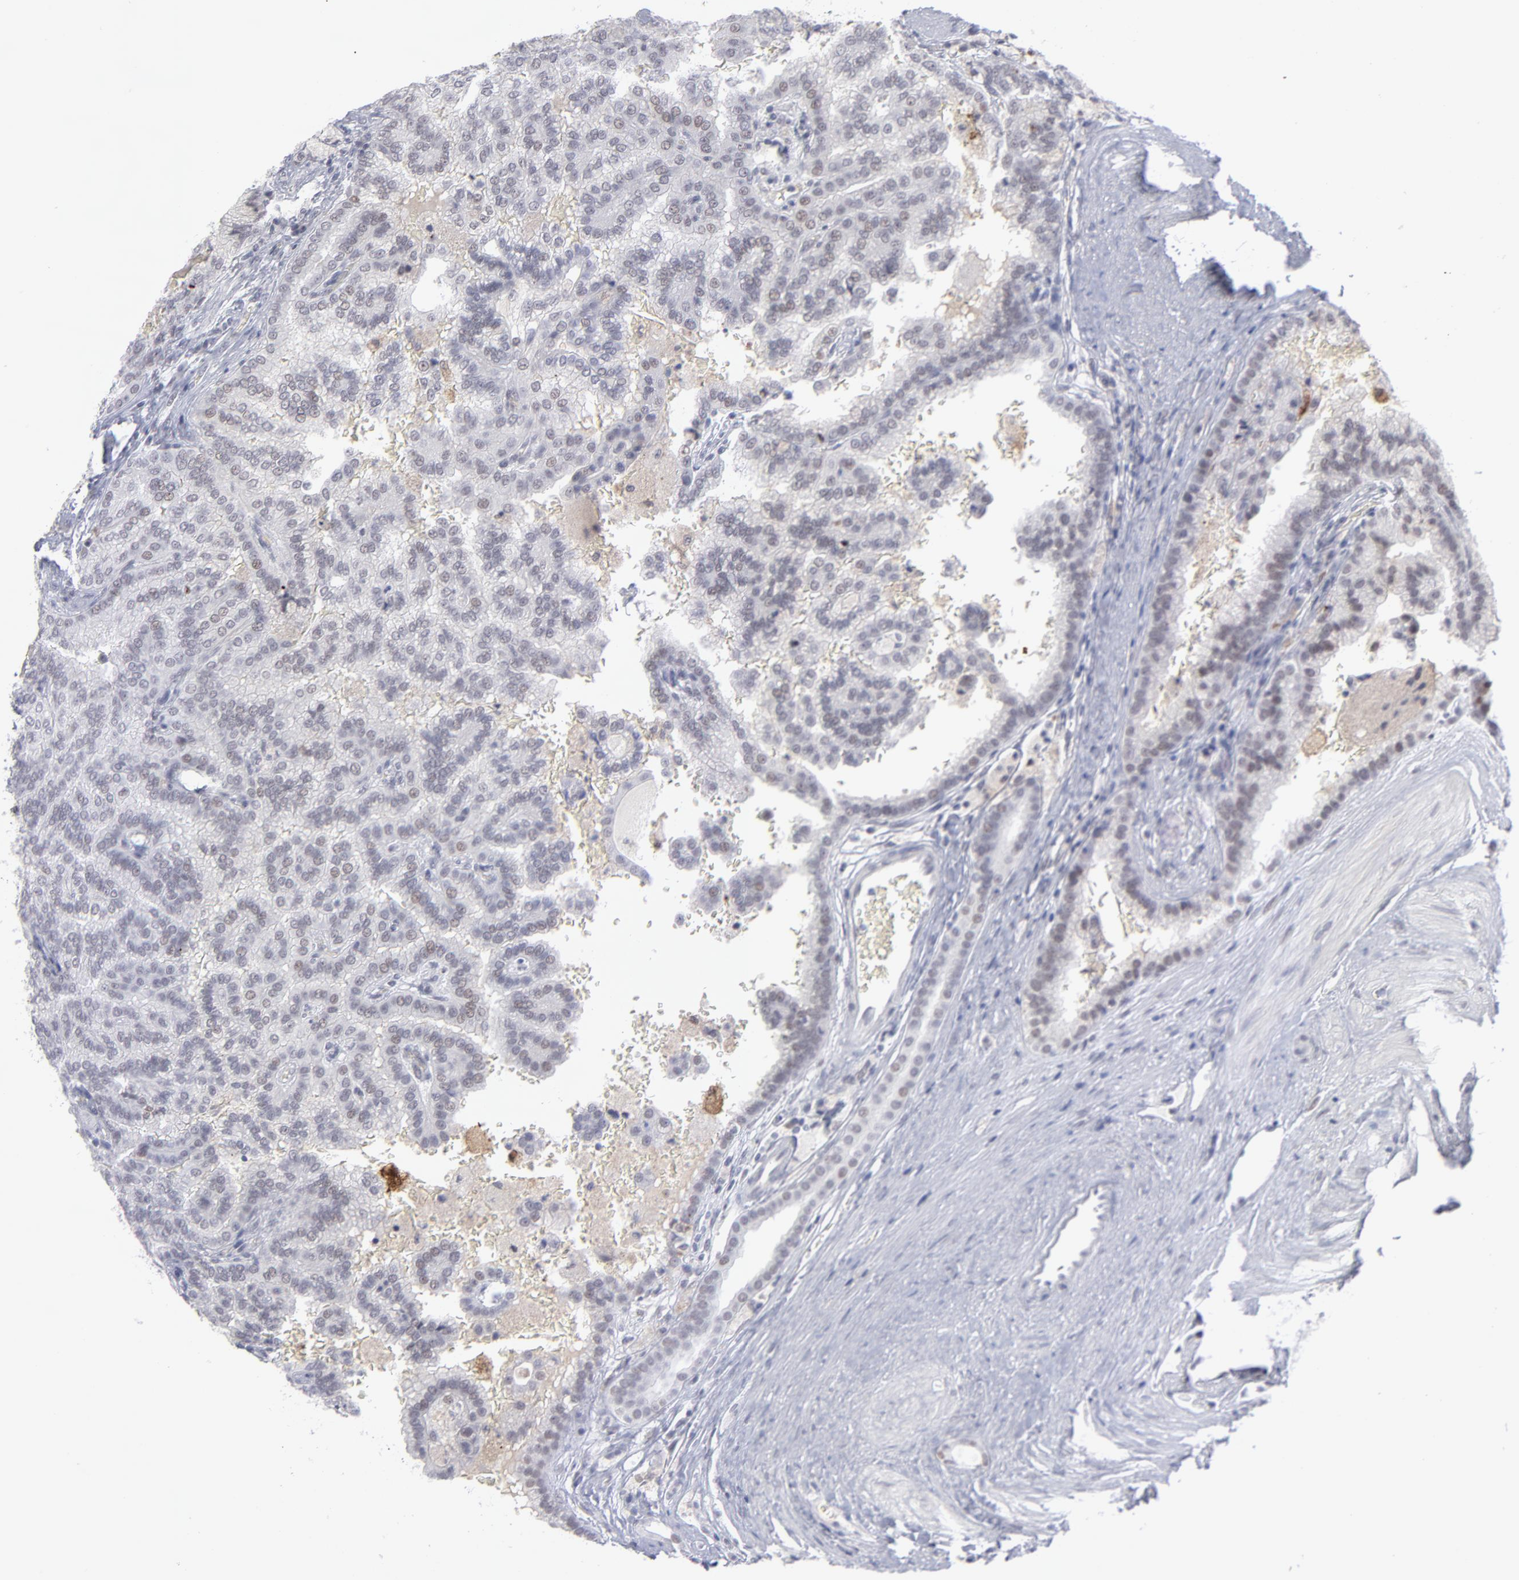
{"staining": {"intensity": "negative", "quantity": "none", "location": "none"}, "tissue": "renal cancer", "cell_type": "Tumor cells", "image_type": "cancer", "snomed": [{"axis": "morphology", "description": "Adenocarcinoma, NOS"}, {"axis": "topography", "description": "Kidney"}], "caption": "Immunohistochemistry (IHC) of human renal cancer displays no positivity in tumor cells.", "gene": "CCR2", "patient": {"sex": "male", "age": 61}}